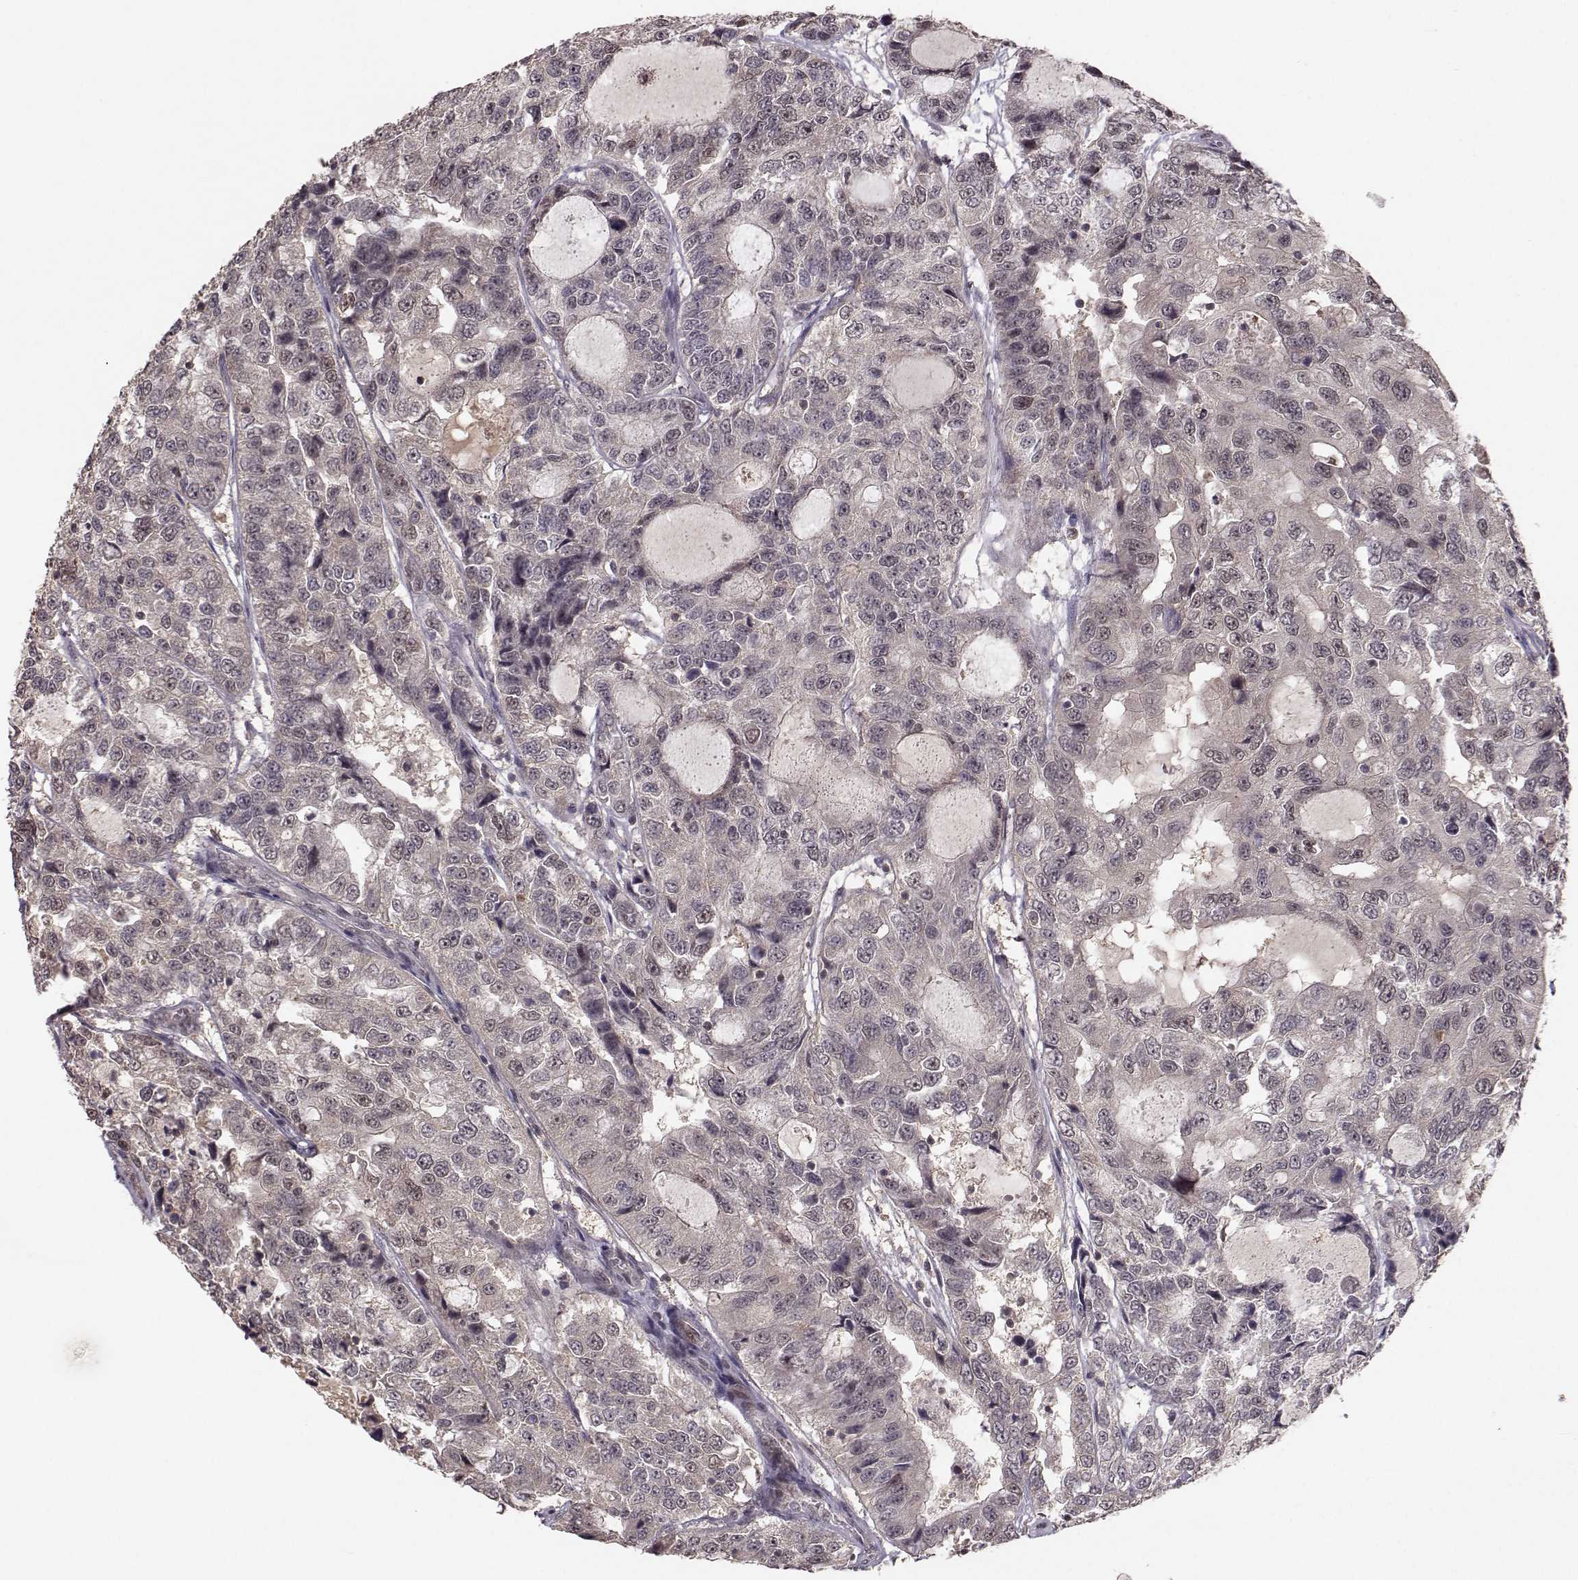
{"staining": {"intensity": "negative", "quantity": "none", "location": "none"}, "tissue": "urothelial cancer", "cell_type": "Tumor cells", "image_type": "cancer", "snomed": [{"axis": "morphology", "description": "Urothelial carcinoma, NOS"}, {"axis": "morphology", "description": "Urothelial carcinoma, High grade"}, {"axis": "topography", "description": "Urinary bladder"}], "caption": "Immunohistochemistry of transitional cell carcinoma displays no expression in tumor cells. (DAB IHC with hematoxylin counter stain).", "gene": "PLEKHG3", "patient": {"sex": "female", "age": 73}}